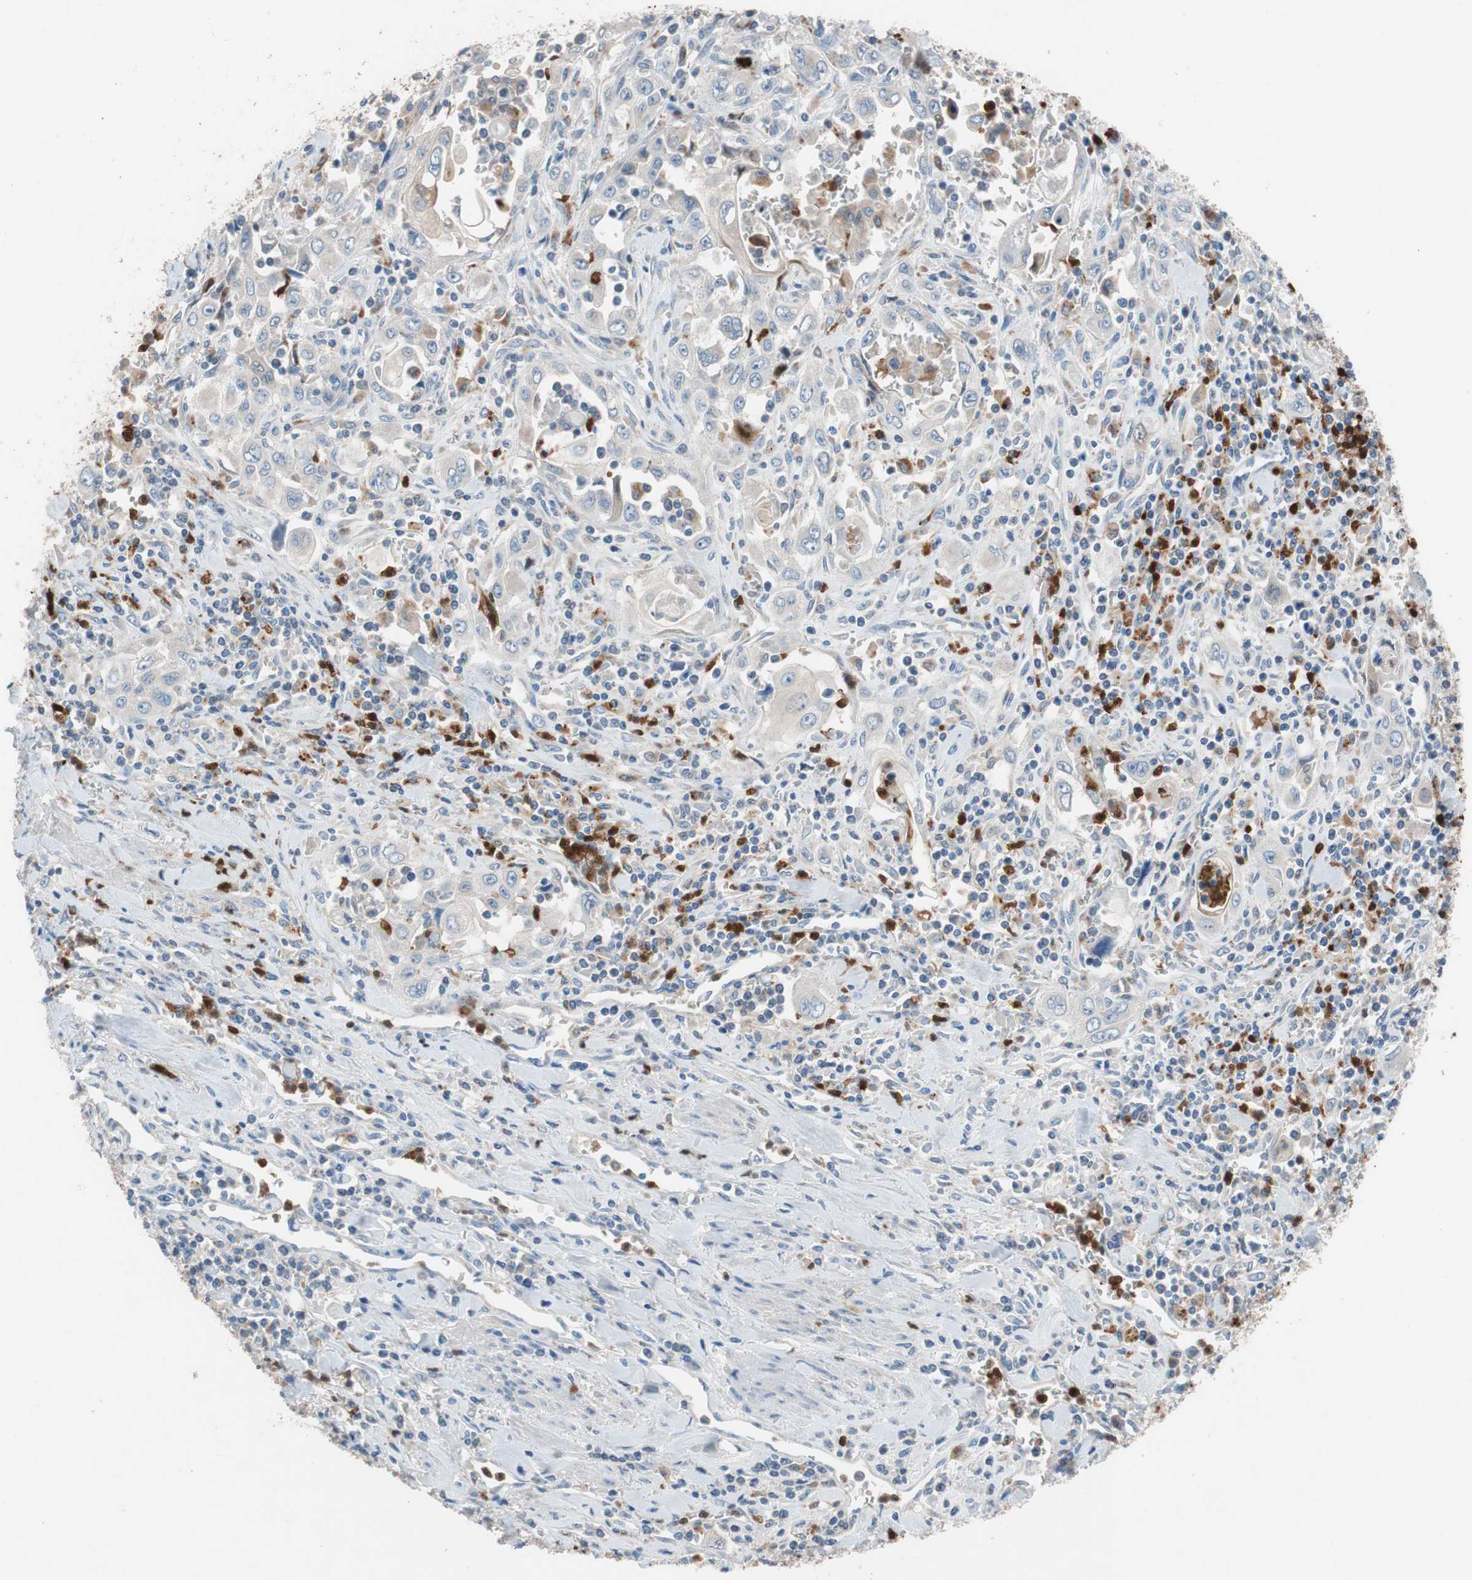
{"staining": {"intensity": "weak", "quantity": "<25%", "location": "cytoplasmic/membranous"}, "tissue": "pancreatic cancer", "cell_type": "Tumor cells", "image_type": "cancer", "snomed": [{"axis": "morphology", "description": "Adenocarcinoma, NOS"}, {"axis": "topography", "description": "Pancreas"}], "caption": "High magnification brightfield microscopy of adenocarcinoma (pancreatic) stained with DAB (3,3'-diaminobenzidine) (brown) and counterstained with hematoxylin (blue): tumor cells show no significant positivity.", "gene": "CLEC4D", "patient": {"sex": "male", "age": 70}}